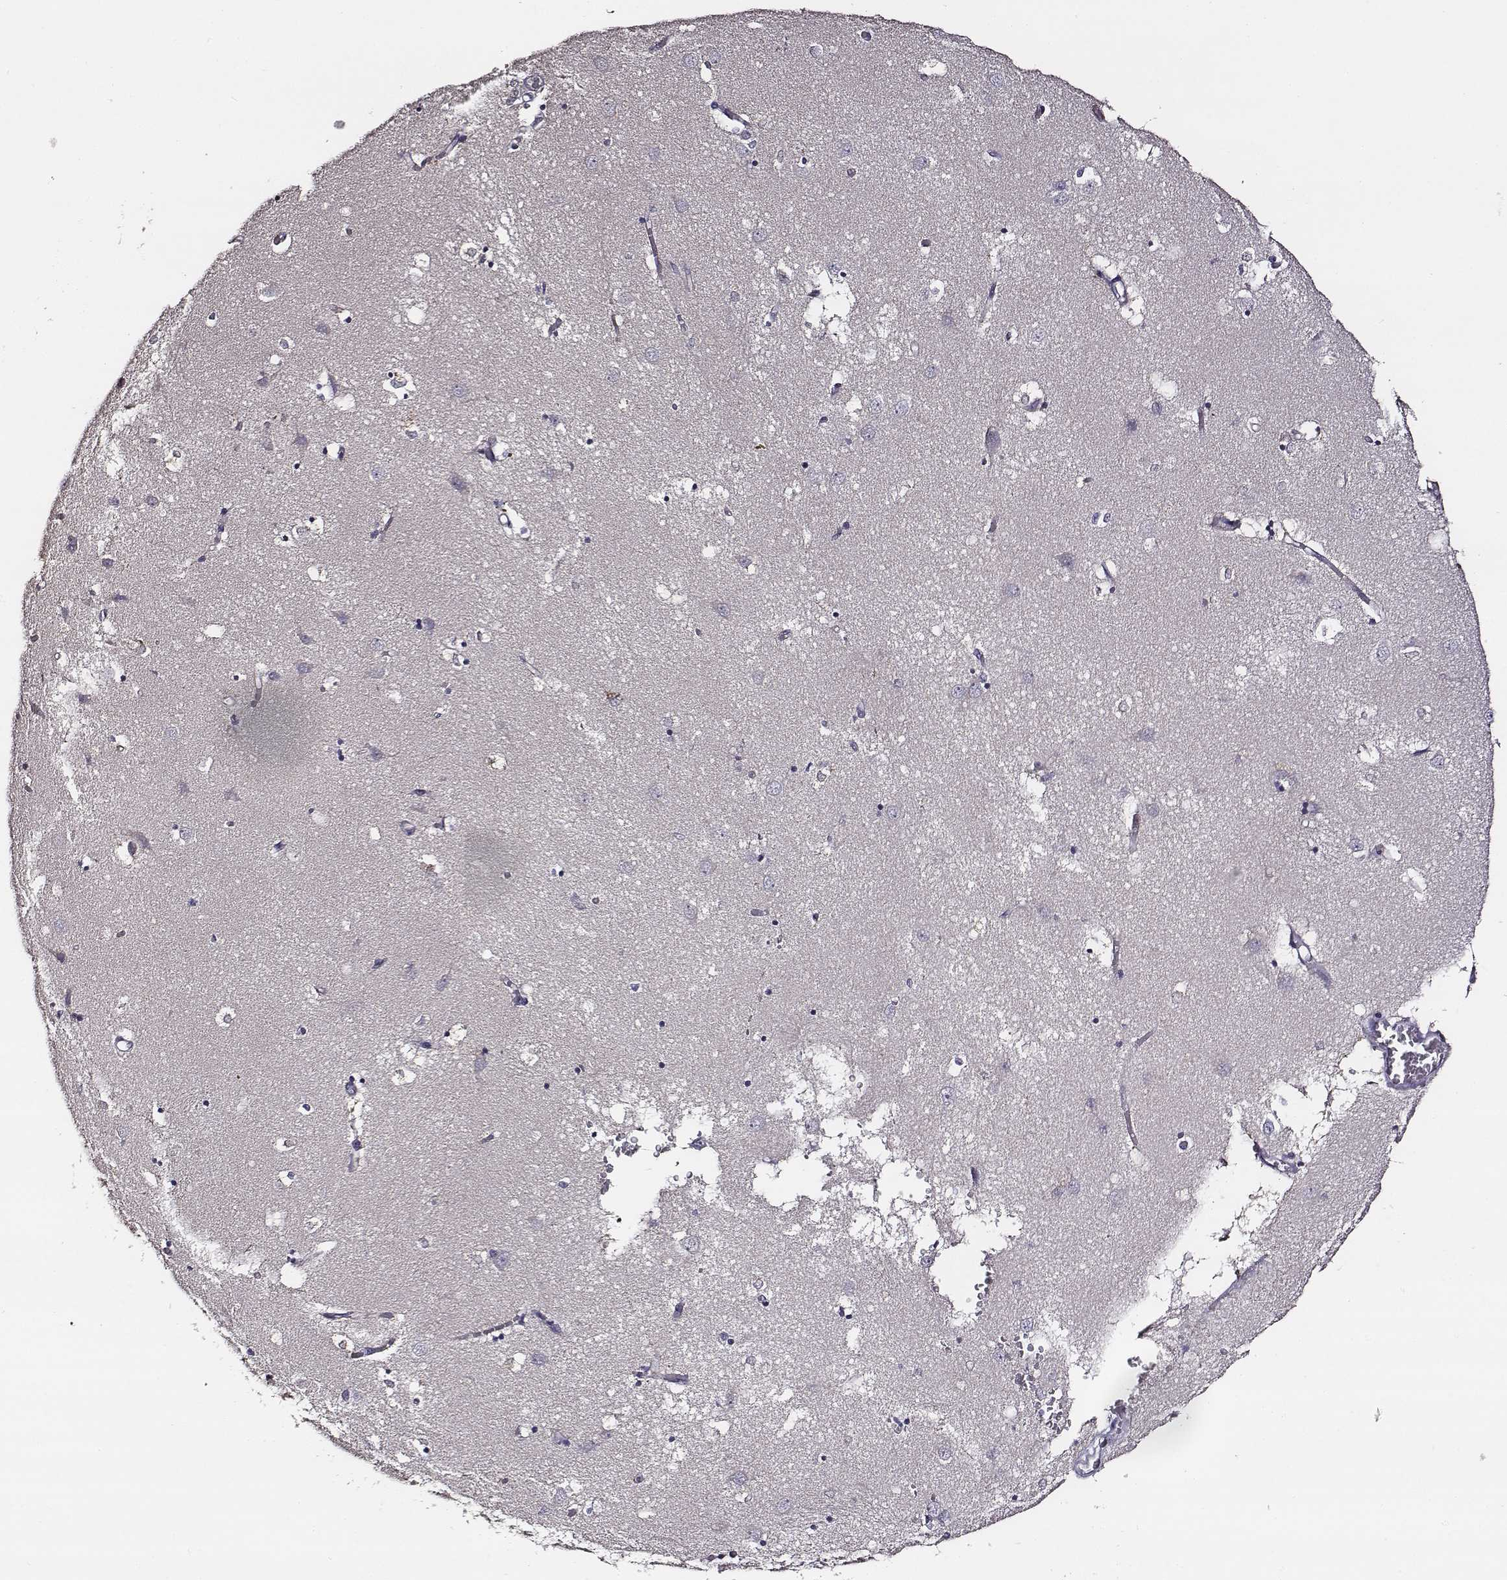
{"staining": {"intensity": "negative", "quantity": "none", "location": "none"}, "tissue": "caudate", "cell_type": "Glial cells", "image_type": "normal", "snomed": [{"axis": "morphology", "description": "Normal tissue, NOS"}, {"axis": "topography", "description": "Lateral ventricle wall"}], "caption": "Protein analysis of benign caudate shows no significant staining in glial cells.", "gene": "AADAT", "patient": {"sex": "male", "age": 54}}